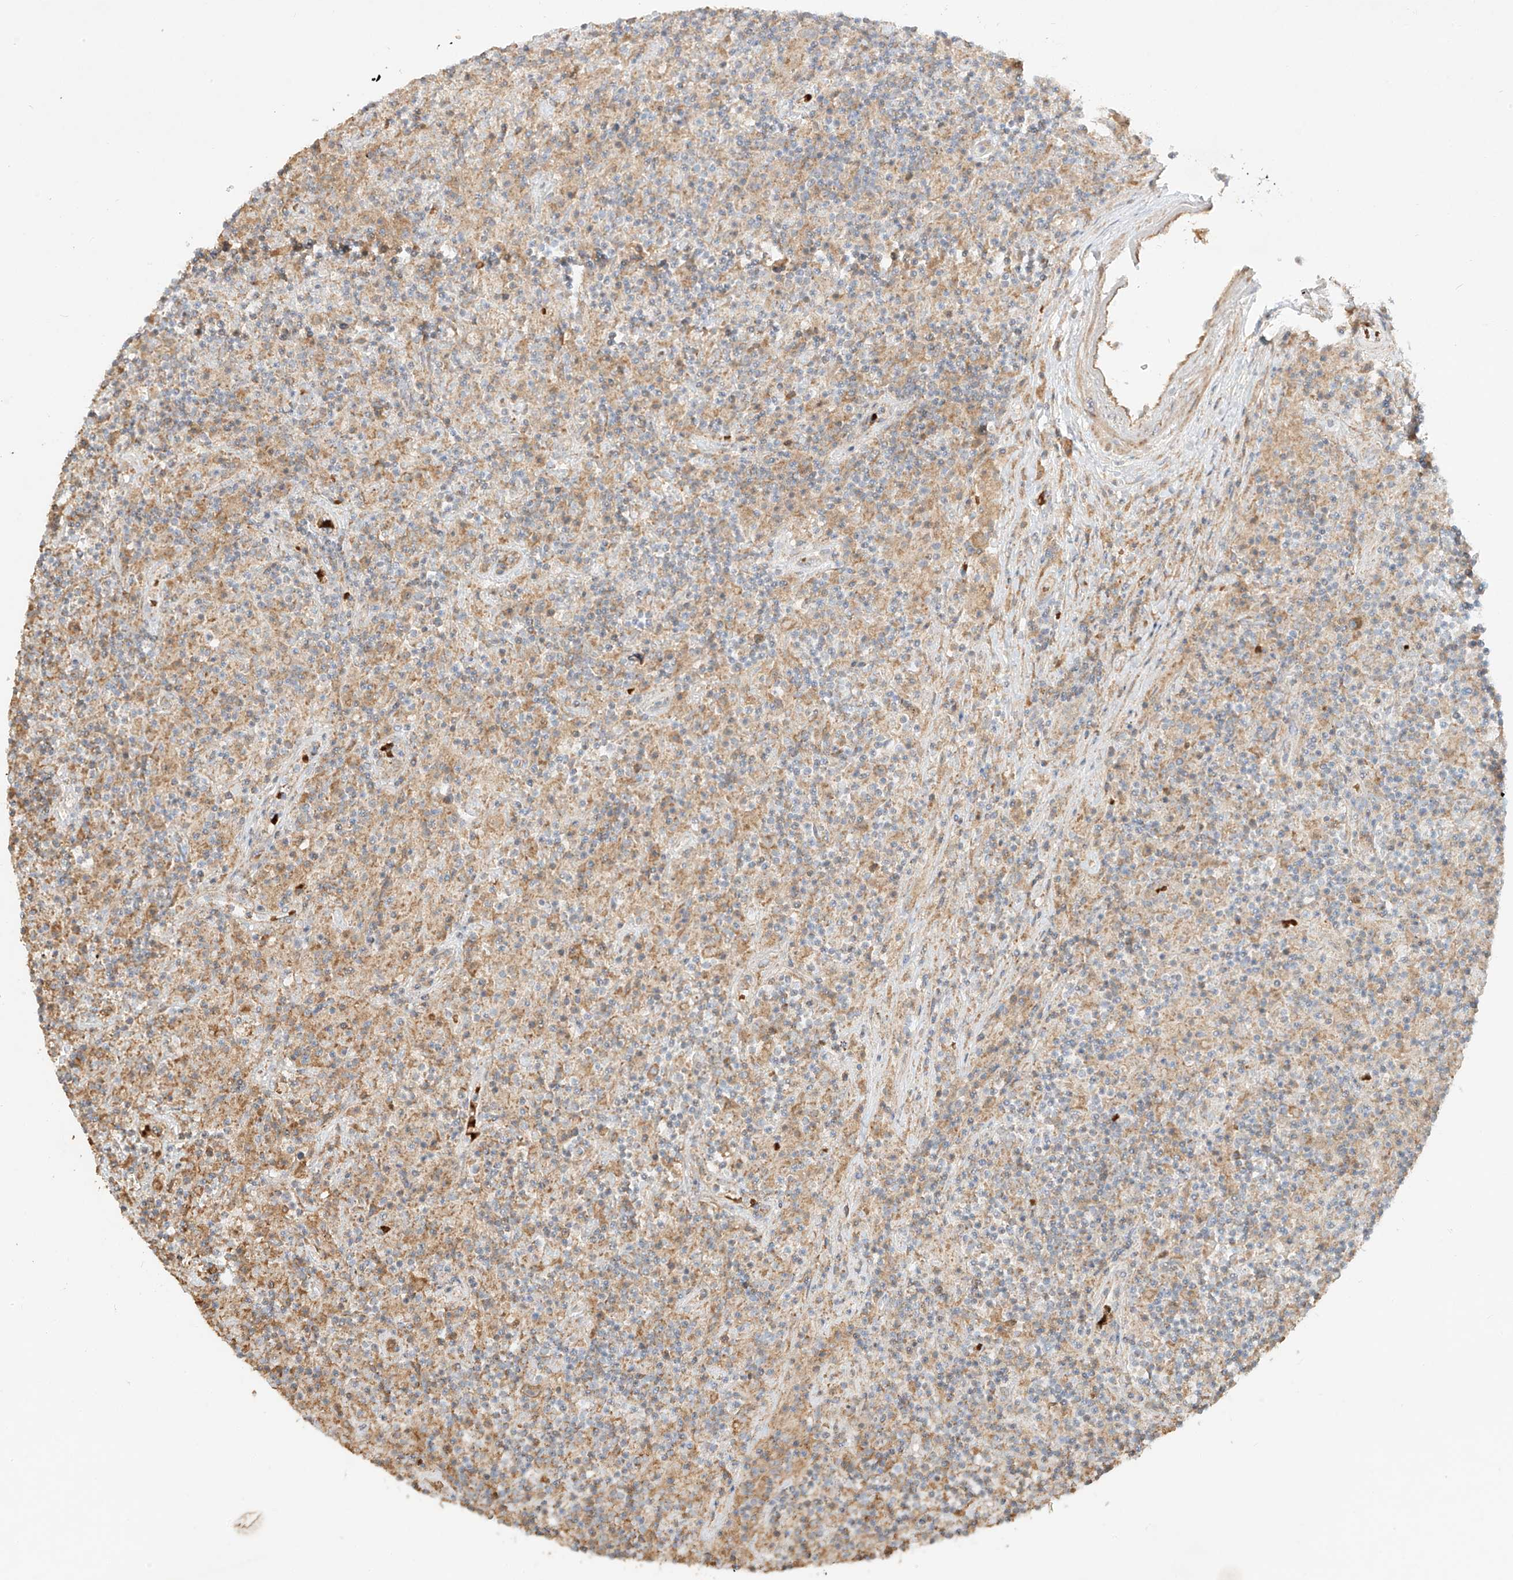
{"staining": {"intensity": "negative", "quantity": "none", "location": "none"}, "tissue": "lymphoma", "cell_type": "Tumor cells", "image_type": "cancer", "snomed": [{"axis": "morphology", "description": "Hodgkin's disease, NOS"}, {"axis": "topography", "description": "Lymph node"}], "caption": "Tumor cells are negative for protein expression in human Hodgkin's disease.", "gene": "KPNA7", "patient": {"sex": "male", "age": 70}}